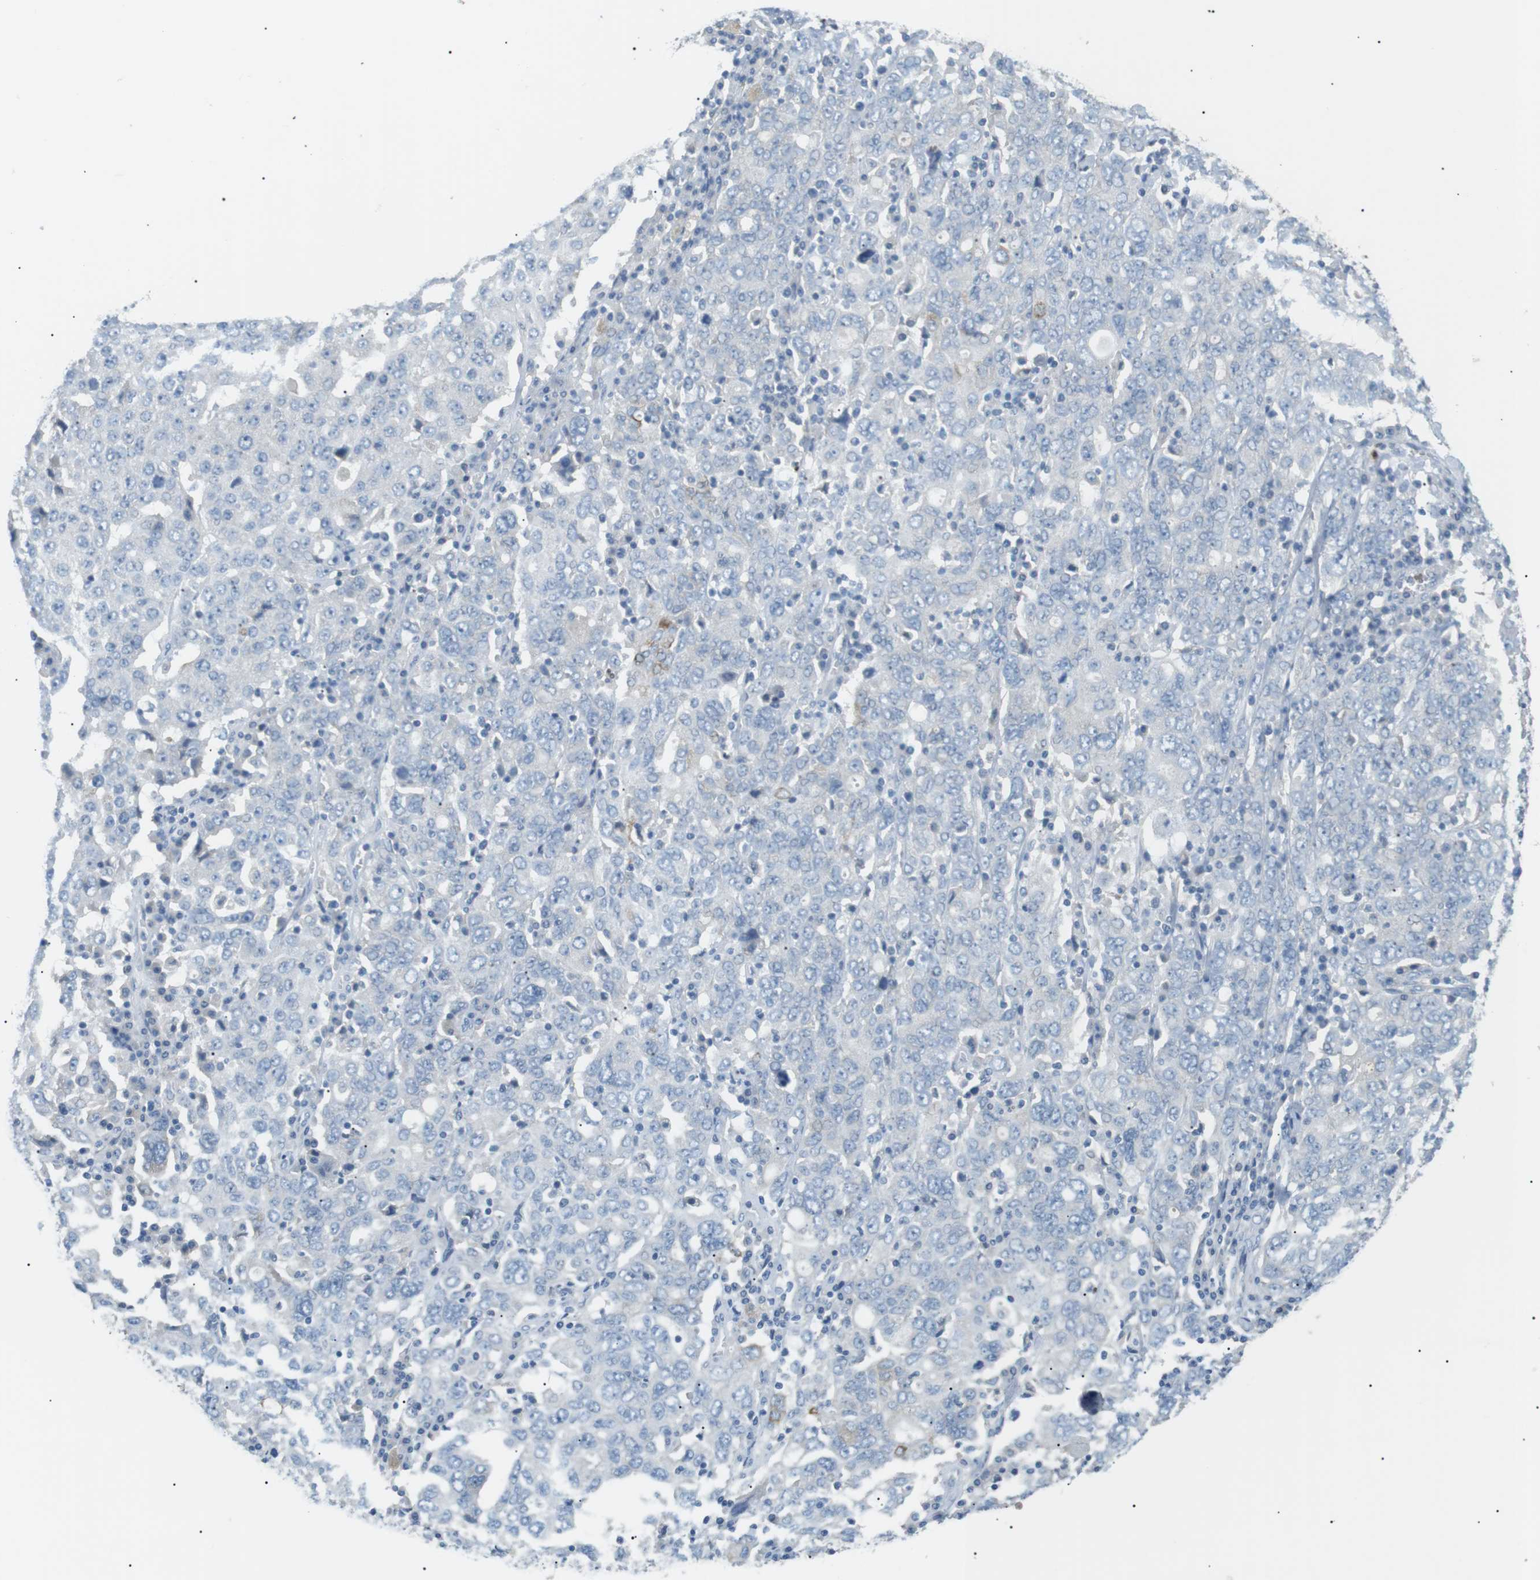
{"staining": {"intensity": "negative", "quantity": "none", "location": "none"}, "tissue": "ovarian cancer", "cell_type": "Tumor cells", "image_type": "cancer", "snomed": [{"axis": "morphology", "description": "Carcinoma, endometroid"}, {"axis": "topography", "description": "Ovary"}], "caption": "The histopathology image reveals no significant expression in tumor cells of ovarian endometroid carcinoma.", "gene": "CDH26", "patient": {"sex": "female", "age": 62}}